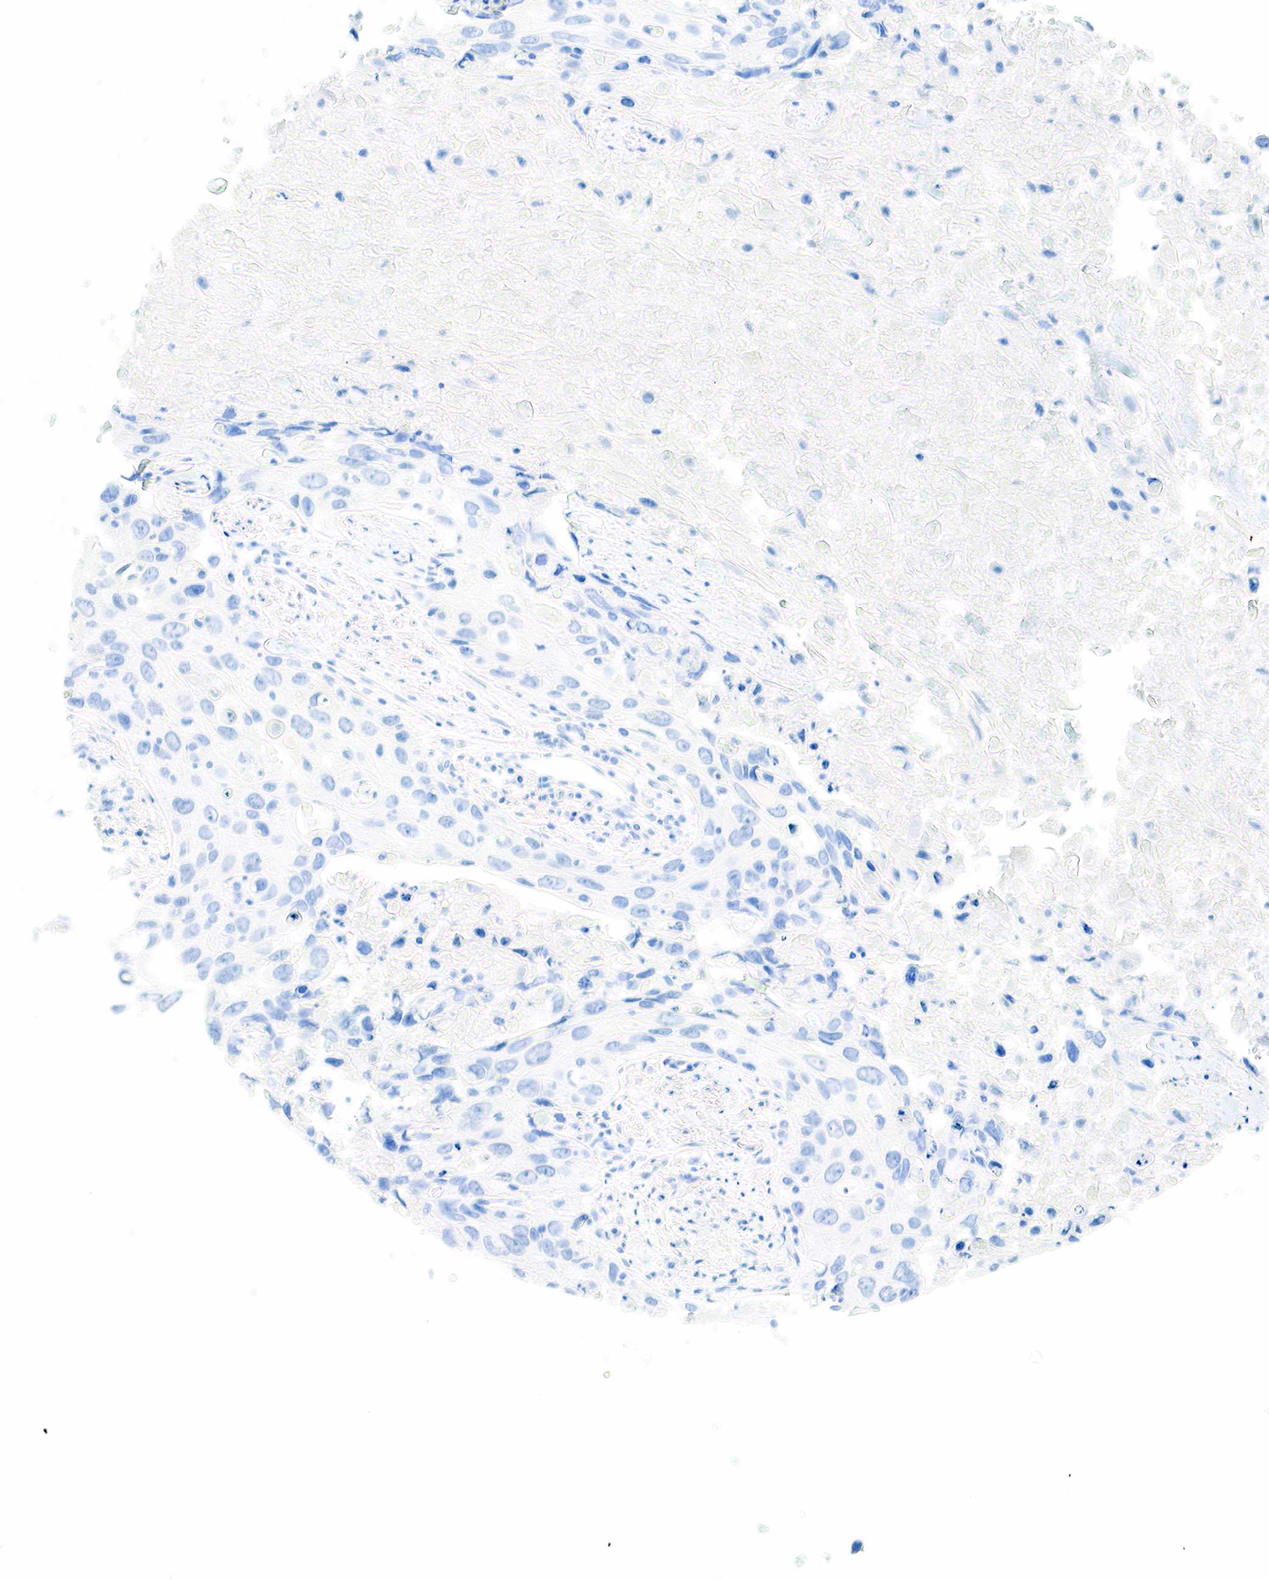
{"staining": {"intensity": "negative", "quantity": "none", "location": "none"}, "tissue": "urothelial cancer", "cell_type": "Tumor cells", "image_type": "cancer", "snomed": [{"axis": "morphology", "description": "Urothelial carcinoma, High grade"}, {"axis": "topography", "description": "Urinary bladder"}], "caption": "Immunohistochemical staining of high-grade urothelial carcinoma demonstrates no significant expression in tumor cells.", "gene": "INHA", "patient": {"sex": "male", "age": 71}}